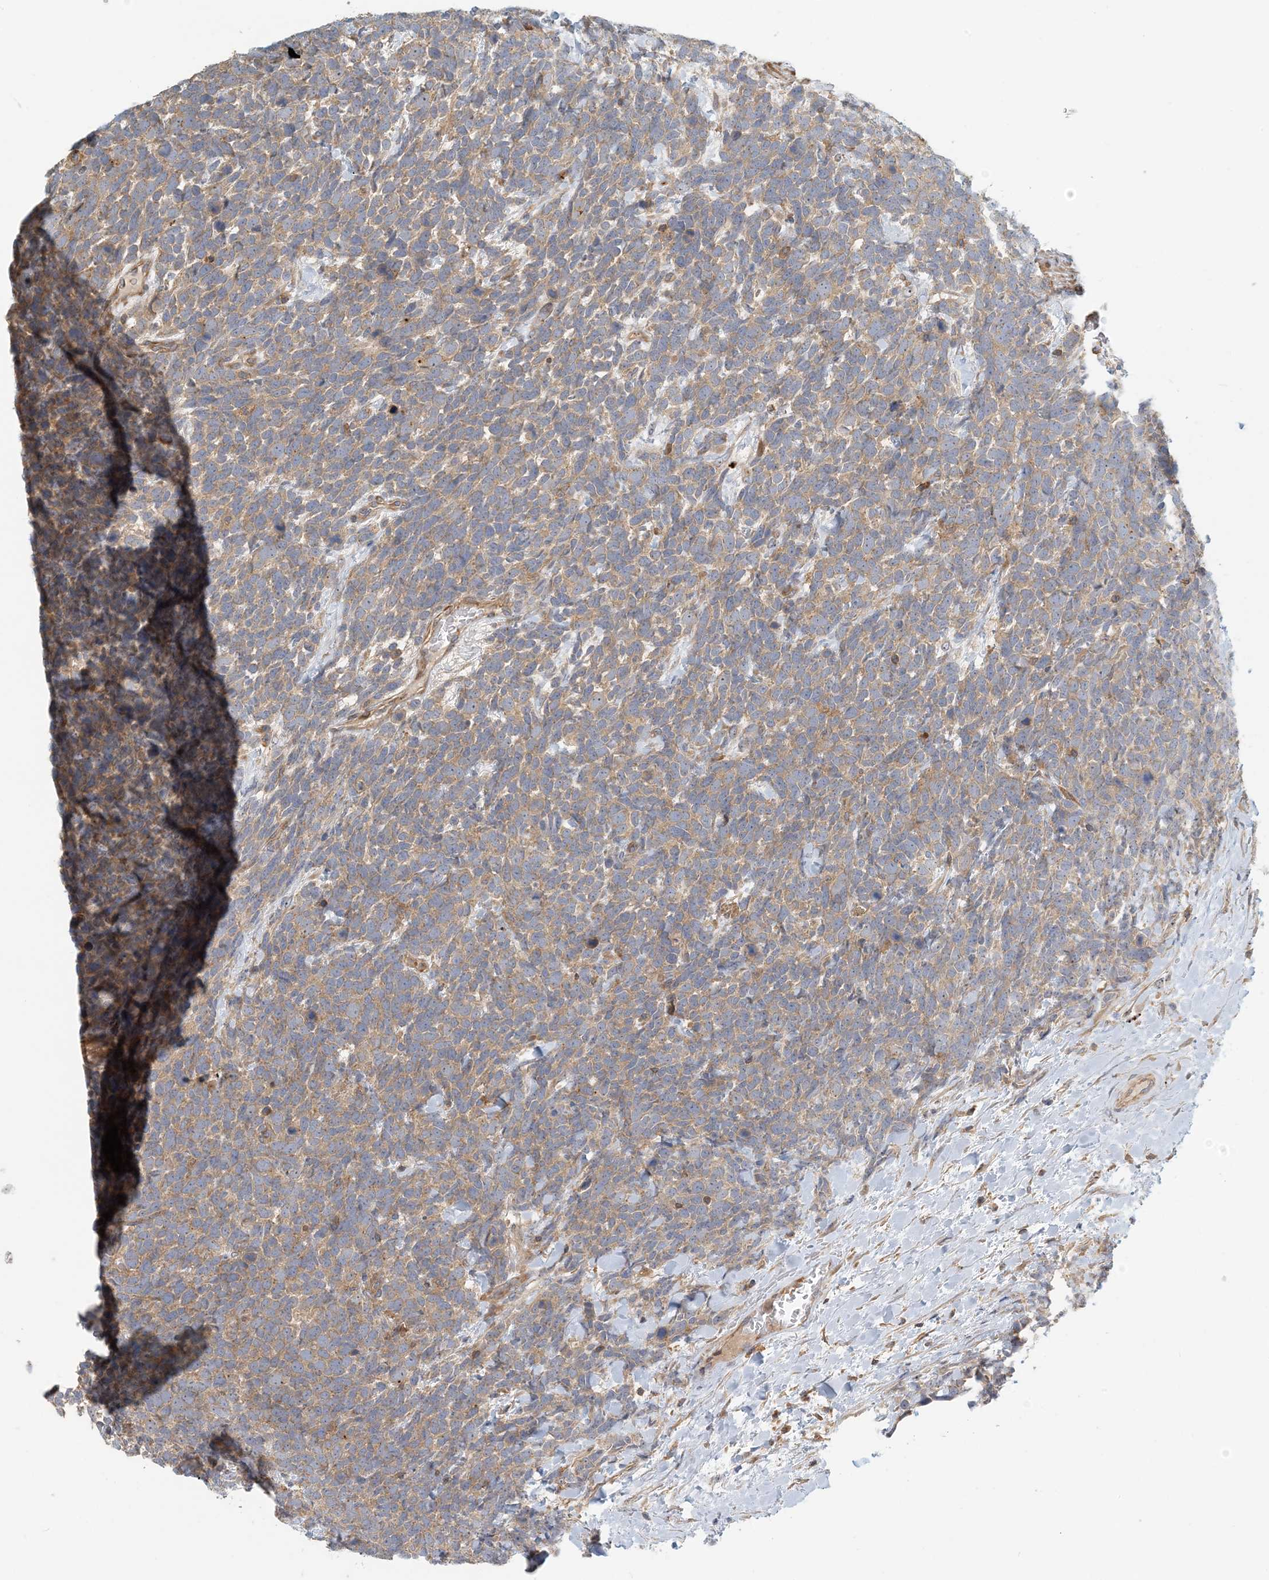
{"staining": {"intensity": "moderate", "quantity": ">75%", "location": "cytoplasmic/membranous"}, "tissue": "urothelial cancer", "cell_type": "Tumor cells", "image_type": "cancer", "snomed": [{"axis": "morphology", "description": "Urothelial carcinoma, High grade"}, {"axis": "topography", "description": "Urinary bladder"}], "caption": "Immunohistochemical staining of human urothelial cancer shows medium levels of moderate cytoplasmic/membranous protein expression in approximately >75% of tumor cells. The staining is performed using DAB (3,3'-diaminobenzidine) brown chromogen to label protein expression. The nuclei are counter-stained blue using hematoxylin.", "gene": "COLEC11", "patient": {"sex": "female", "age": 82}}